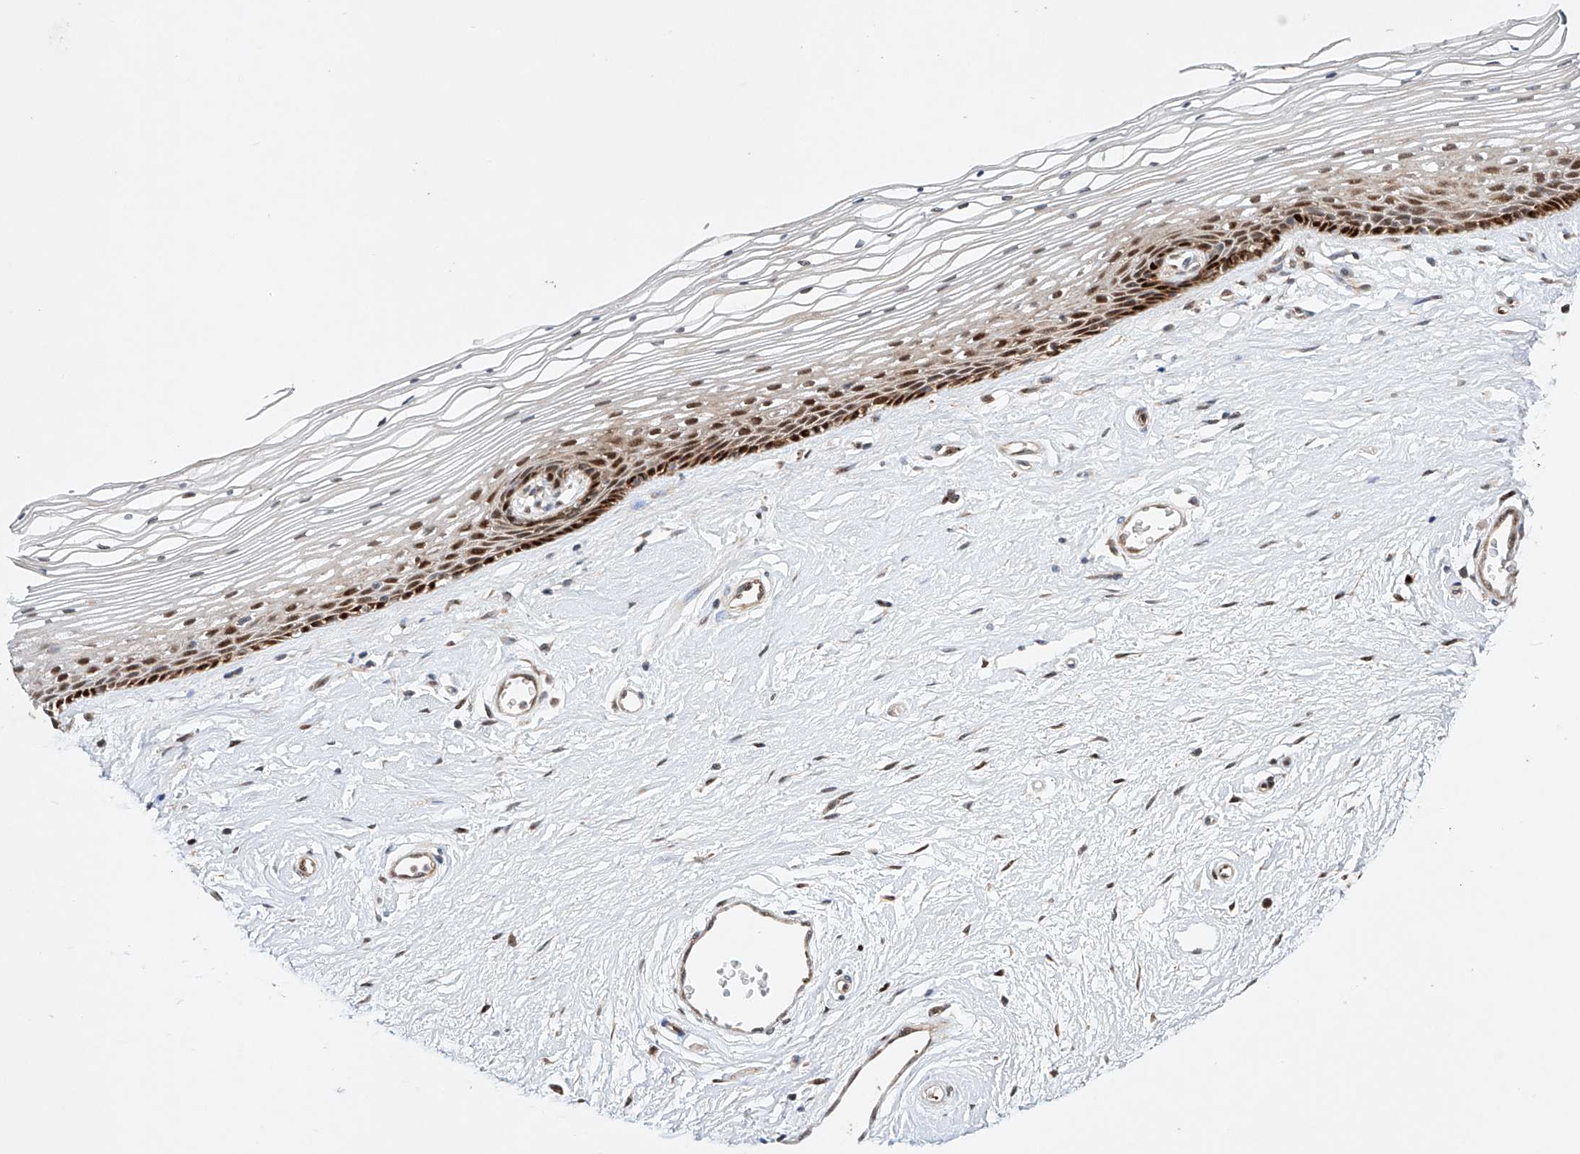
{"staining": {"intensity": "strong", "quantity": "25%-75%", "location": "cytoplasmic/membranous,nuclear"}, "tissue": "vagina", "cell_type": "Squamous epithelial cells", "image_type": "normal", "snomed": [{"axis": "morphology", "description": "Normal tissue, NOS"}, {"axis": "topography", "description": "Vagina"}], "caption": "IHC image of unremarkable vagina: human vagina stained using immunohistochemistry (IHC) reveals high levels of strong protein expression localized specifically in the cytoplasmic/membranous,nuclear of squamous epithelial cells, appearing as a cytoplasmic/membranous,nuclear brown color.", "gene": "AFG1L", "patient": {"sex": "female", "age": 46}}